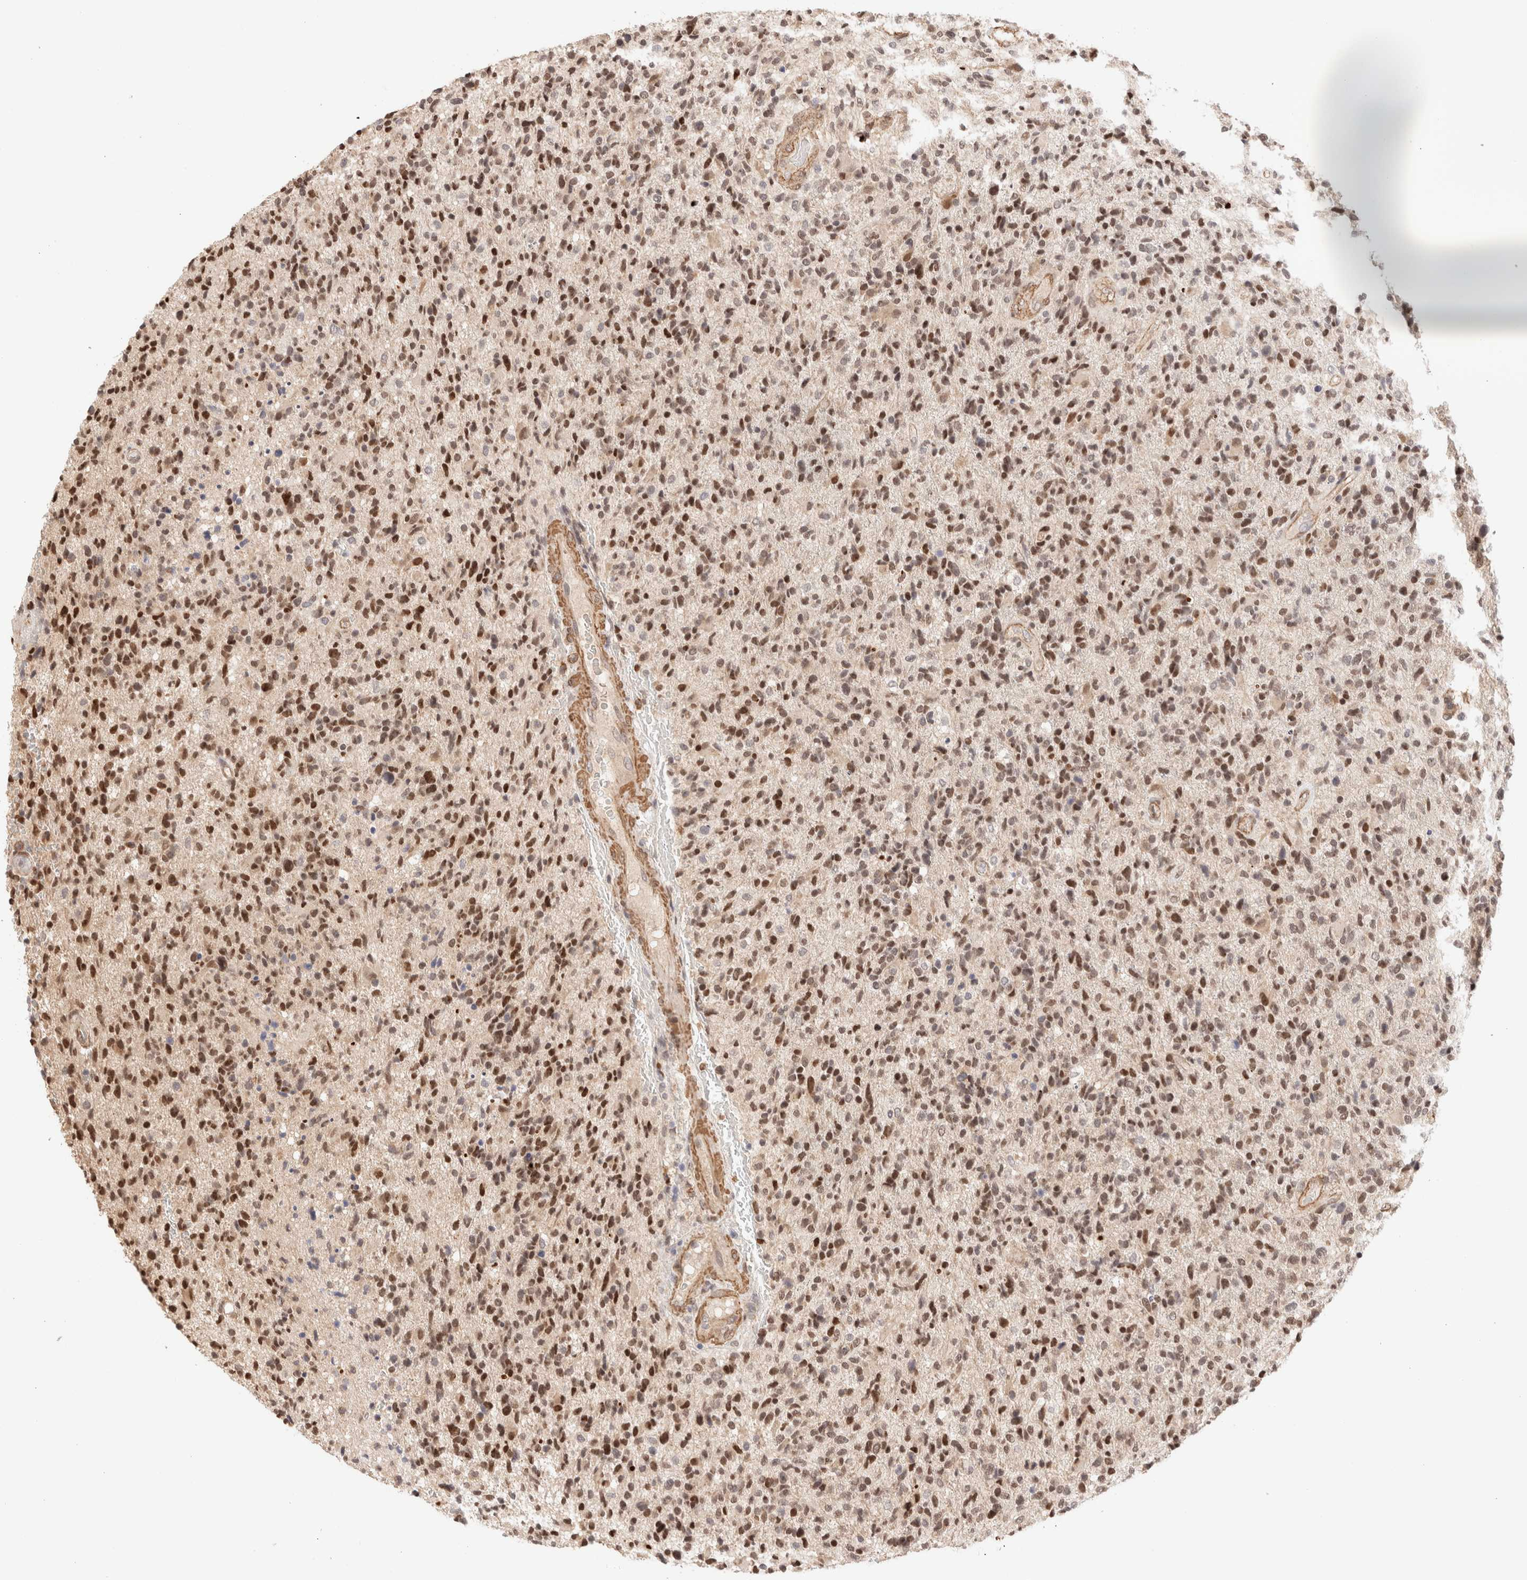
{"staining": {"intensity": "moderate", "quantity": ">75%", "location": "nuclear"}, "tissue": "glioma", "cell_type": "Tumor cells", "image_type": "cancer", "snomed": [{"axis": "morphology", "description": "Glioma, malignant, High grade"}, {"axis": "topography", "description": "Brain"}], "caption": "Brown immunohistochemical staining in glioma exhibits moderate nuclear staining in about >75% of tumor cells.", "gene": "BRPF3", "patient": {"sex": "male", "age": 72}}